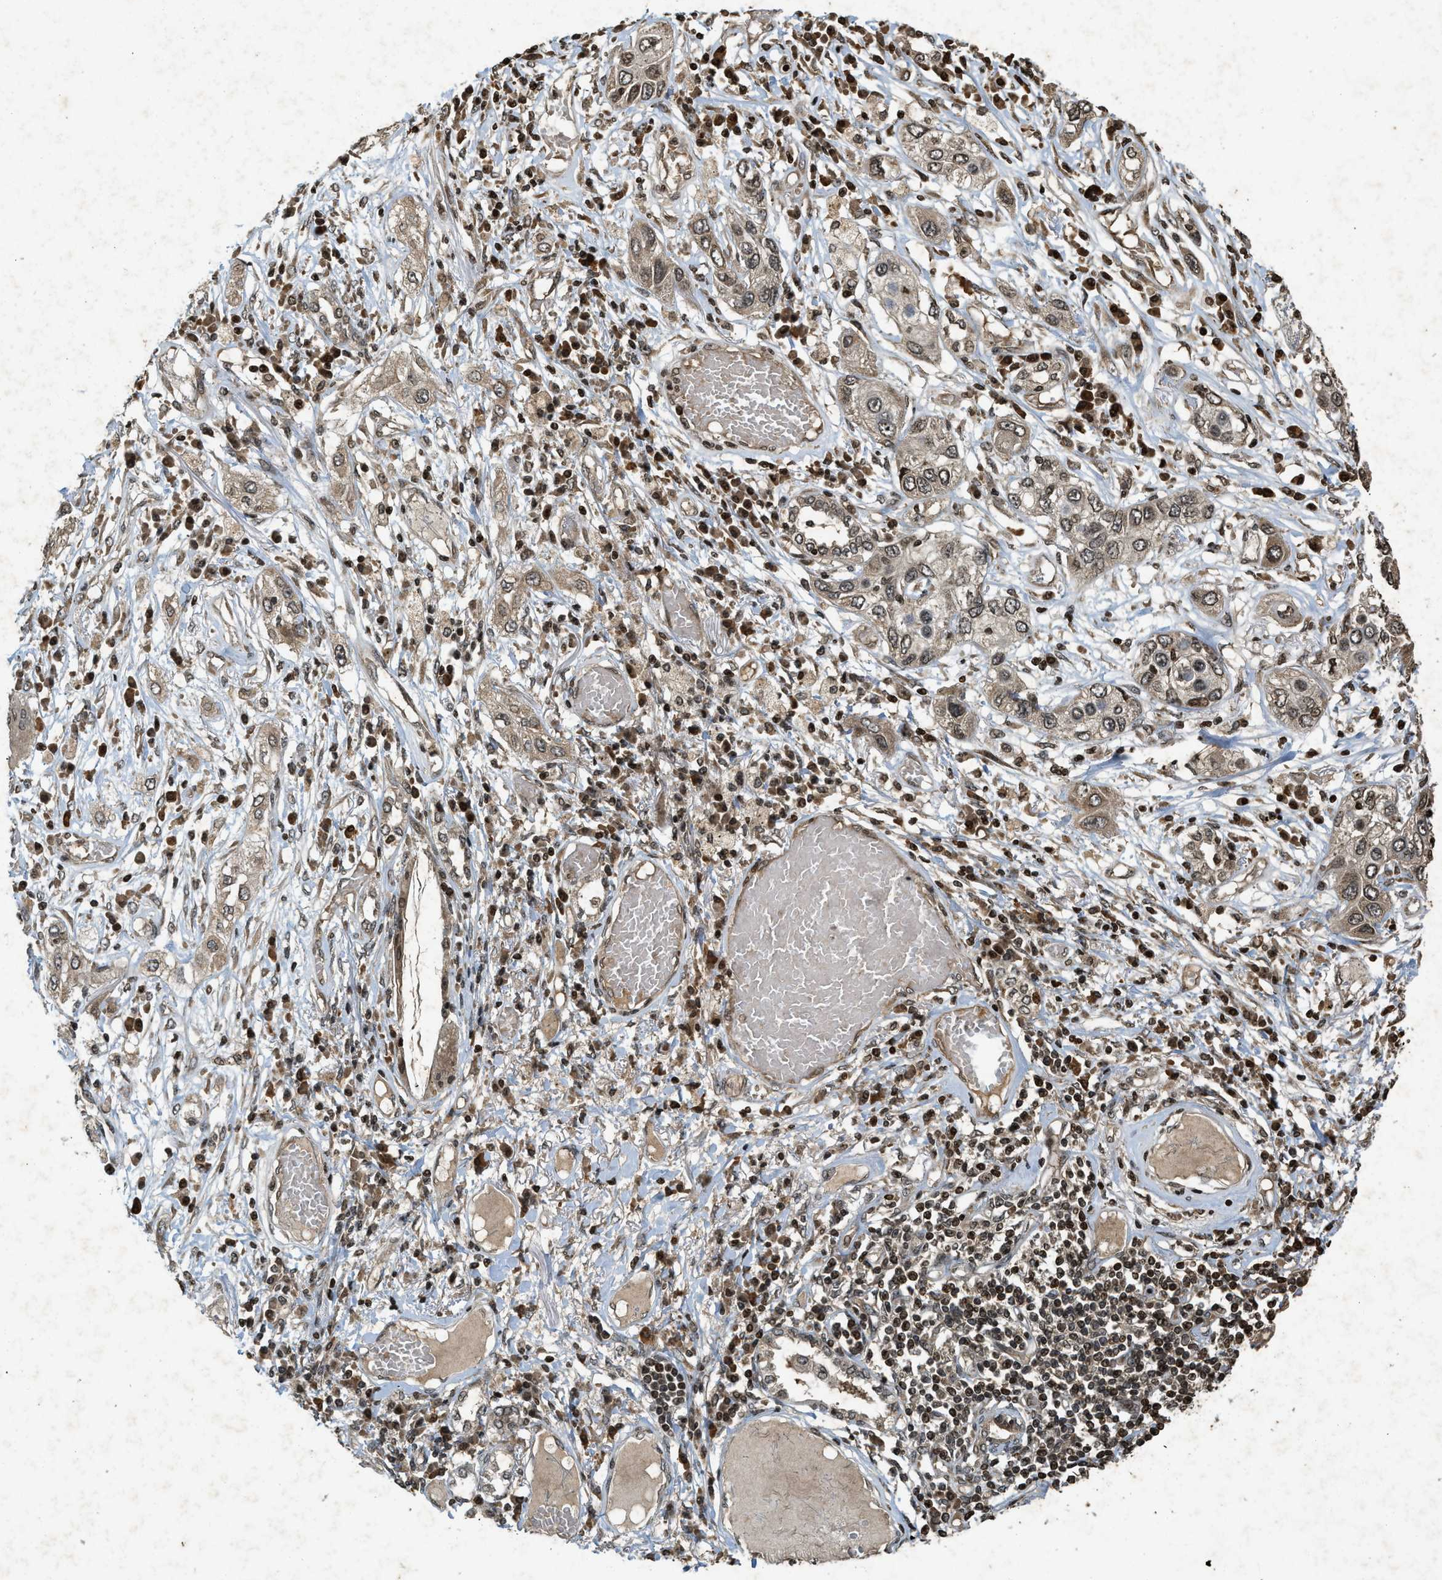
{"staining": {"intensity": "moderate", "quantity": ">75%", "location": "nuclear"}, "tissue": "lung cancer", "cell_type": "Tumor cells", "image_type": "cancer", "snomed": [{"axis": "morphology", "description": "Squamous cell carcinoma, NOS"}, {"axis": "topography", "description": "Lung"}], "caption": "DAB (3,3'-diaminobenzidine) immunohistochemical staining of lung squamous cell carcinoma displays moderate nuclear protein positivity in approximately >75% of tumor cells. (Stains: DAB in brown, nuclei in blue, Microscopy: brightfield microscopy at high magnification).", "gene": "SIAH1", "patient": {"sex": "male", "age": 71}}